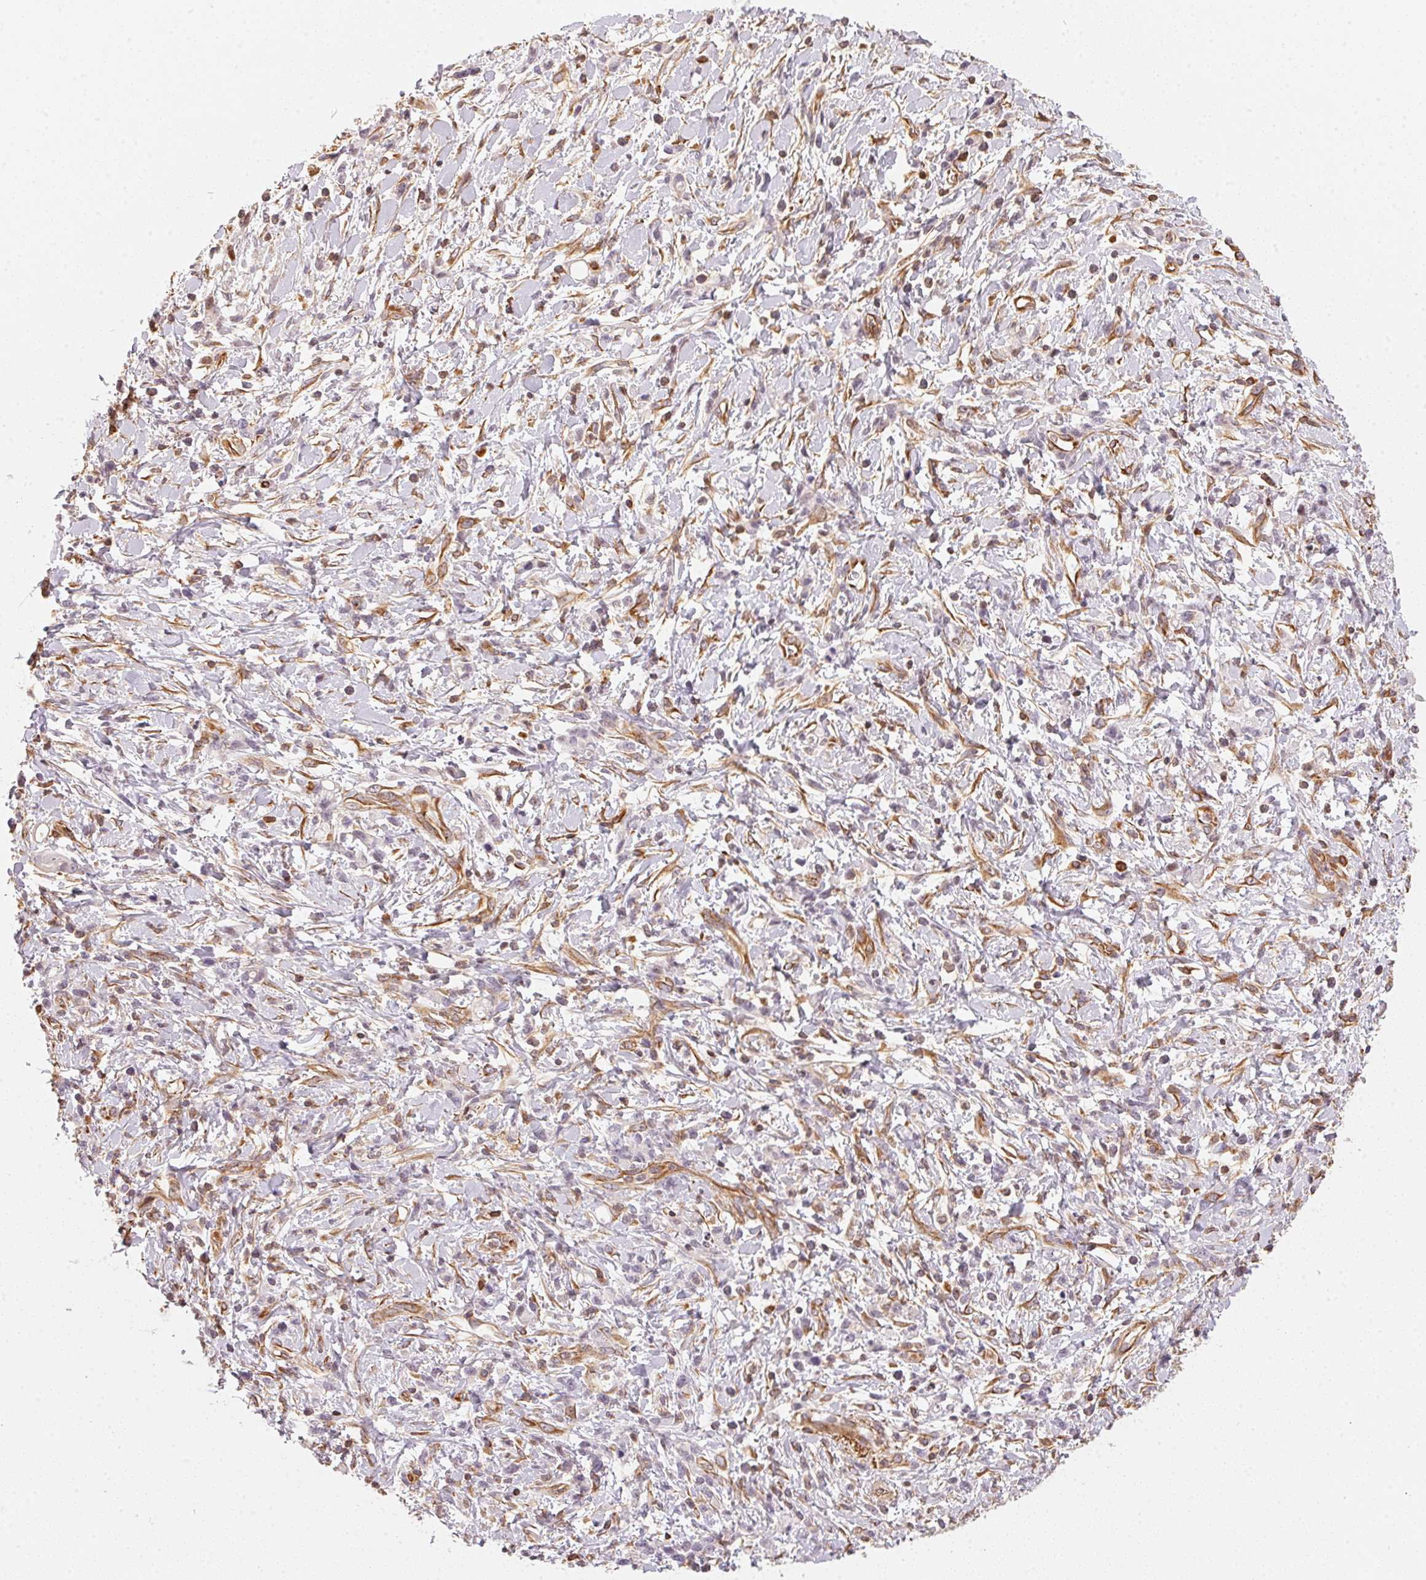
{"staining": {"intensity": "negative", "quantity": "none", "location": "none"}, "tissue": "stomach cancer", "cell_type": "Tumor cells", "image_type": "cancer", "snomed": [{"axis": "morphology", "description": "Adenocarcinoma, NOS"}, {"axis": "topography", "description": "Stomach"}], "caption": "Histopathology image shows no protein staining in tumor cells of stomach cancer tissue.", "gene": "FOXR2", "patient": {"sex": "female", "age": 84}}